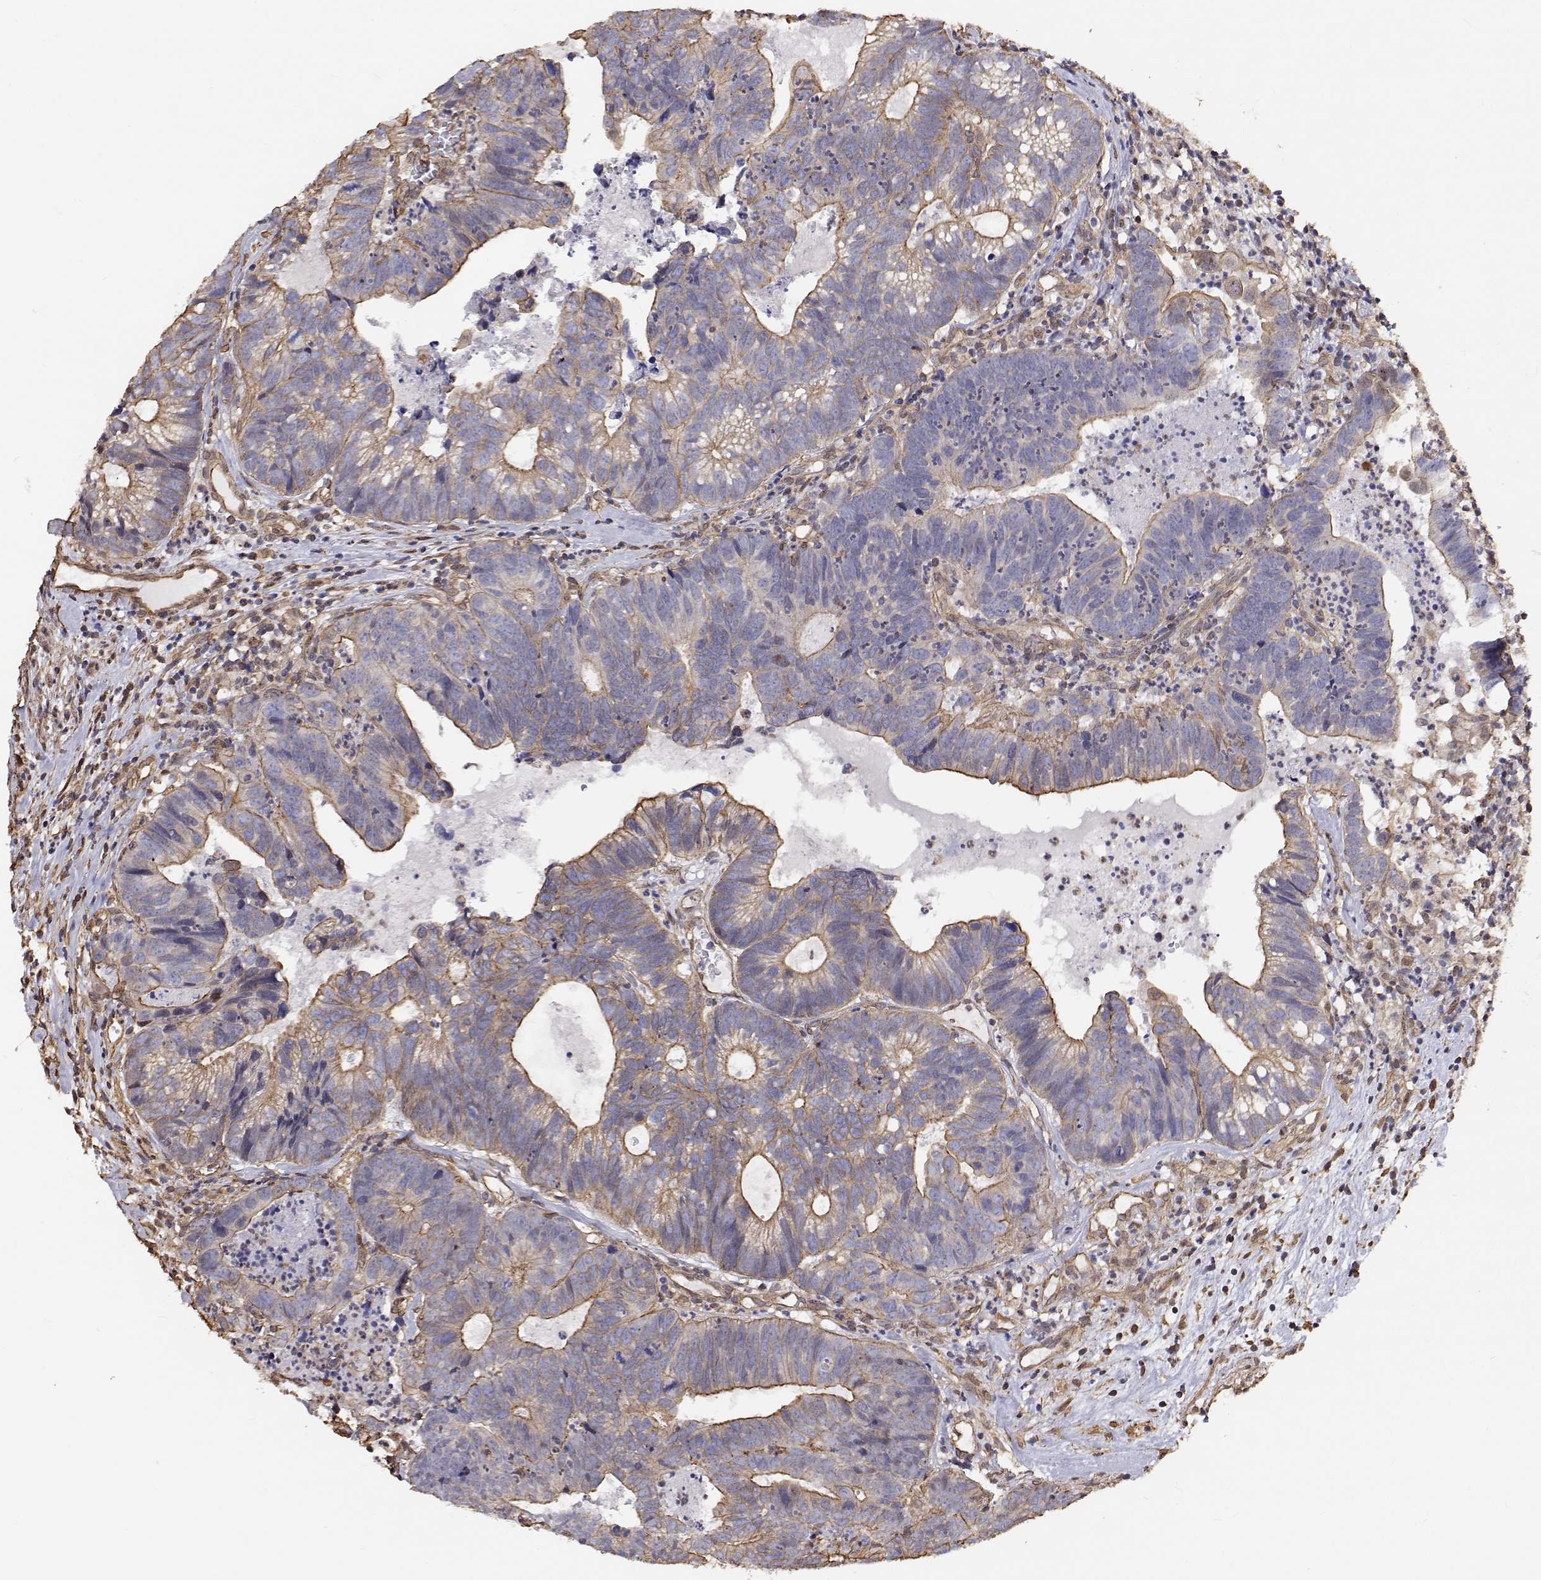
{"staining": {"intensity": "weak", "quantity": "25%-75%", "location": "cytoplasmic/membranous"}, "tissue": "head and neck cancer", "cell_type": "Tumor cells", "image_type": "cancer", "snomed": [{"axis": "morphology", "description": "Adenocarcinoma, NOS"}, {"axis": "topography", "description": "Head-Neck"}], "caption": "Tumor cells reveal low levels of weak cytoplasmic/membranous expression in approximately 25%-75% of cells in head and neck cancer.", "gene": "GSDMA", "patient": {"sex": "male", "age": 62}}